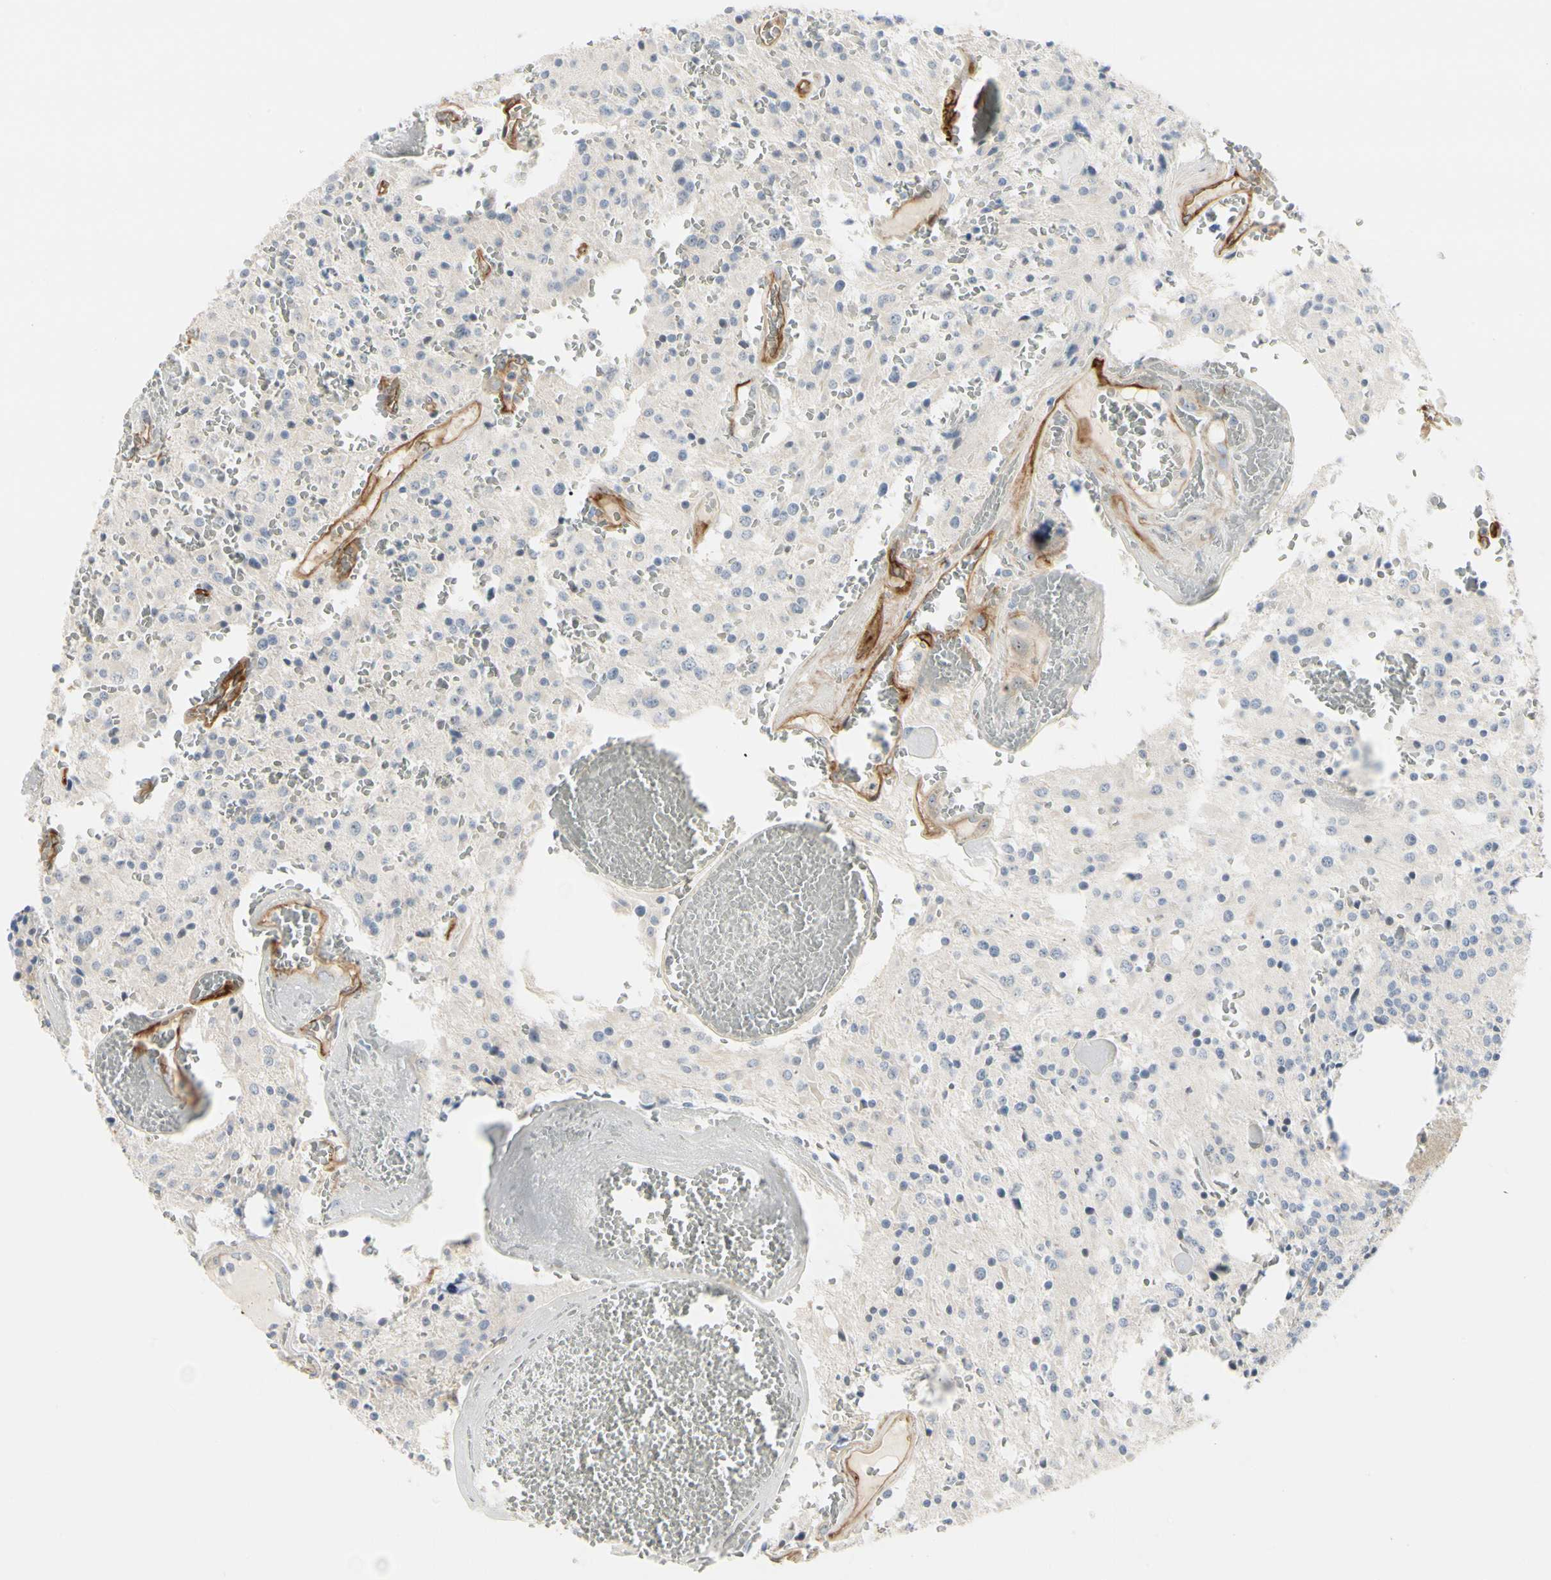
{"staining": {"intensity": "negative", "quantity": "none", "location": "none"}, "tissue": "glioma", "cell_type": "Tumor cells", "image_type": "cancer", "snomed": [{"axis": "morphology", "description": "Glioma, malignant, Low grade"}, {"axis": "topography", "description": "Brain"}], "caption": "This is a photomicrograph of immunohistochemistry (IHC) staining of glioma, which shows no positivity in tumor cells.", "gene": "GGT5", "patient": {"sex": "male", "age": 58}}